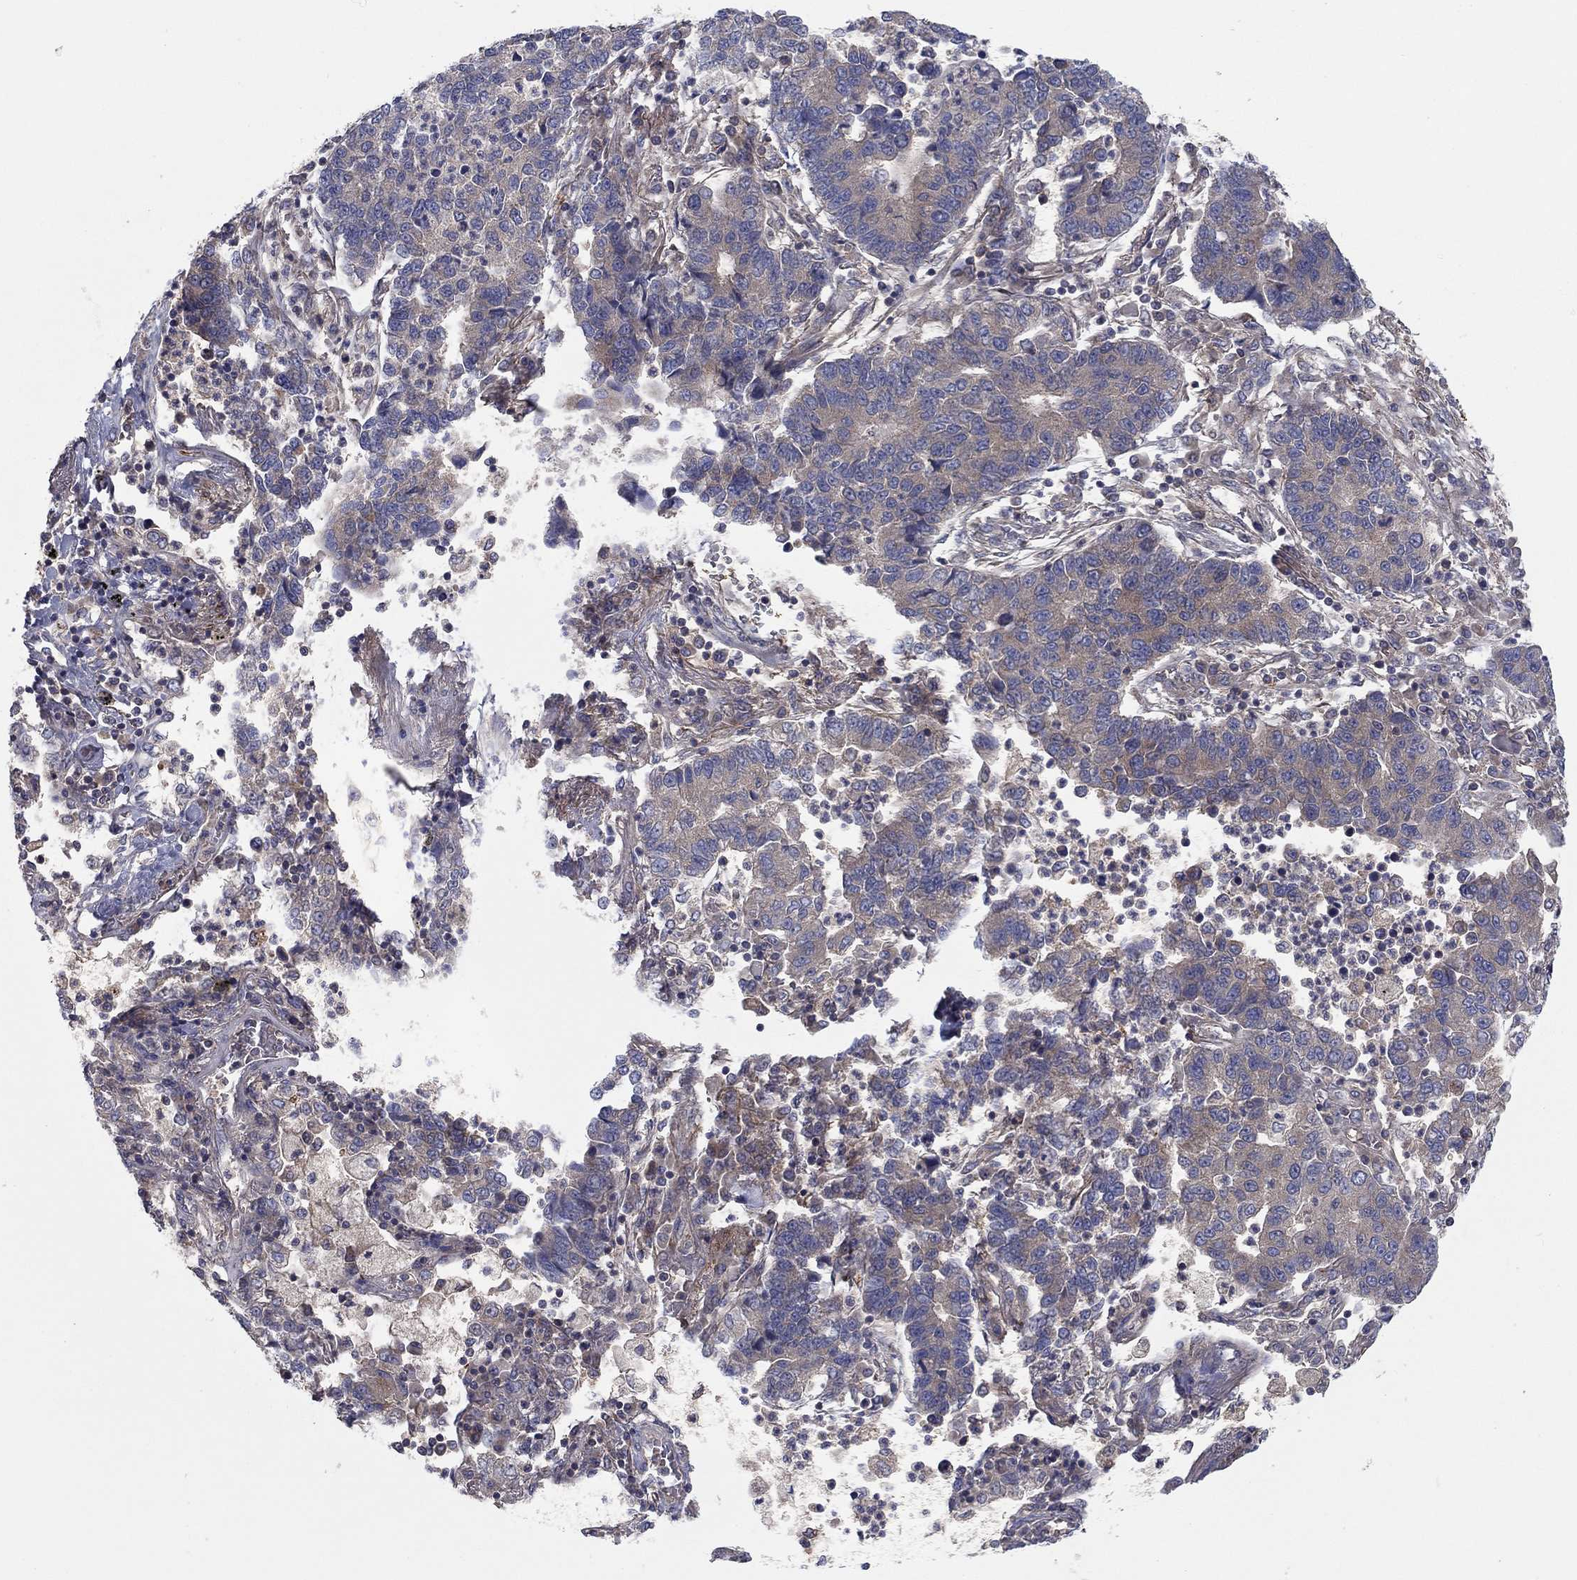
{"staining": {"intensity": "negative", "quantity": "none", "location": "none"}, "tissue": "lung cancer", "cell_type": "Tumor cells", "image_type": "cancer", "snomed": [{"axis": "morphology", "description": "Adenocarcinoma, NOS"}, {"axis": "topography", "description": "Lung"}], "caption": "Immunohistochemical staining of human lung adenocarcinoma demonstrates no significant positivity in tumor cells.", "gene": "RNF123", "patient": {"sex": "female", "age": 57}}